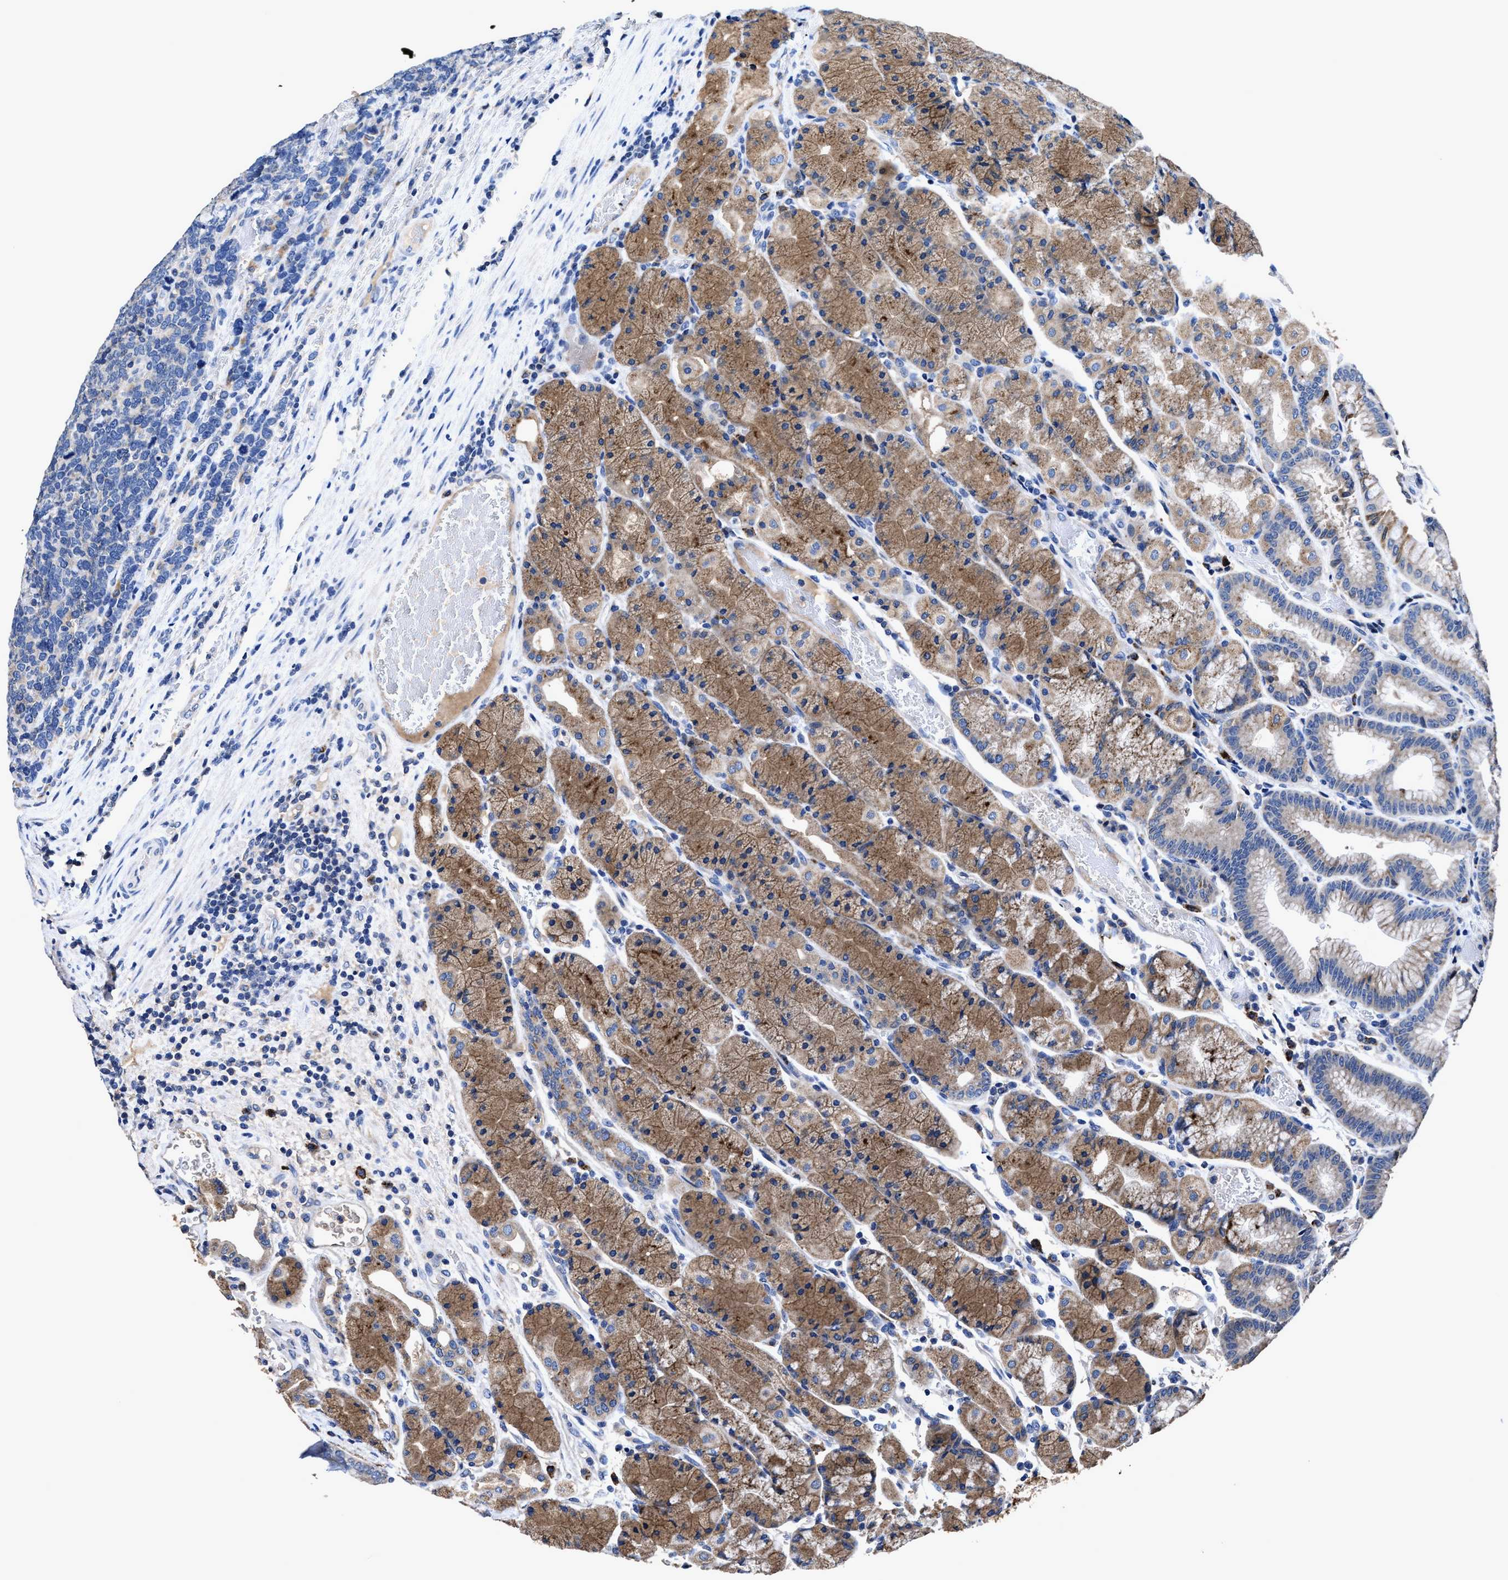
{"staining": {"intensity": "moderate", "quantity": ">75%", "location": "cytoplasmic/membranous"}, "tissue": "stomach", "cell_type": "Glandular cells", "image_type": "normal", "snomed": [{"axis": "morphology", "description": "Normal tissue, NOS"}, {"axis": "morphology", "description": "Carcinoid, malignant, NOS"}, {"axis": "topography", "description": "Stomach, upper"}], "caption": "Immunohistochemistry (IHC) photomicrograph of normal stomach: human stomach stained using immunohistochemistry (IHC) shows medium levels of moderate protein expression localized specifically in the cytoplasmic/membranous of glandular cells, appearing as a cytoplasmic/membranous brown color.", "gene": "UBR4", "patient": {"sex": "male", "age": 39}}